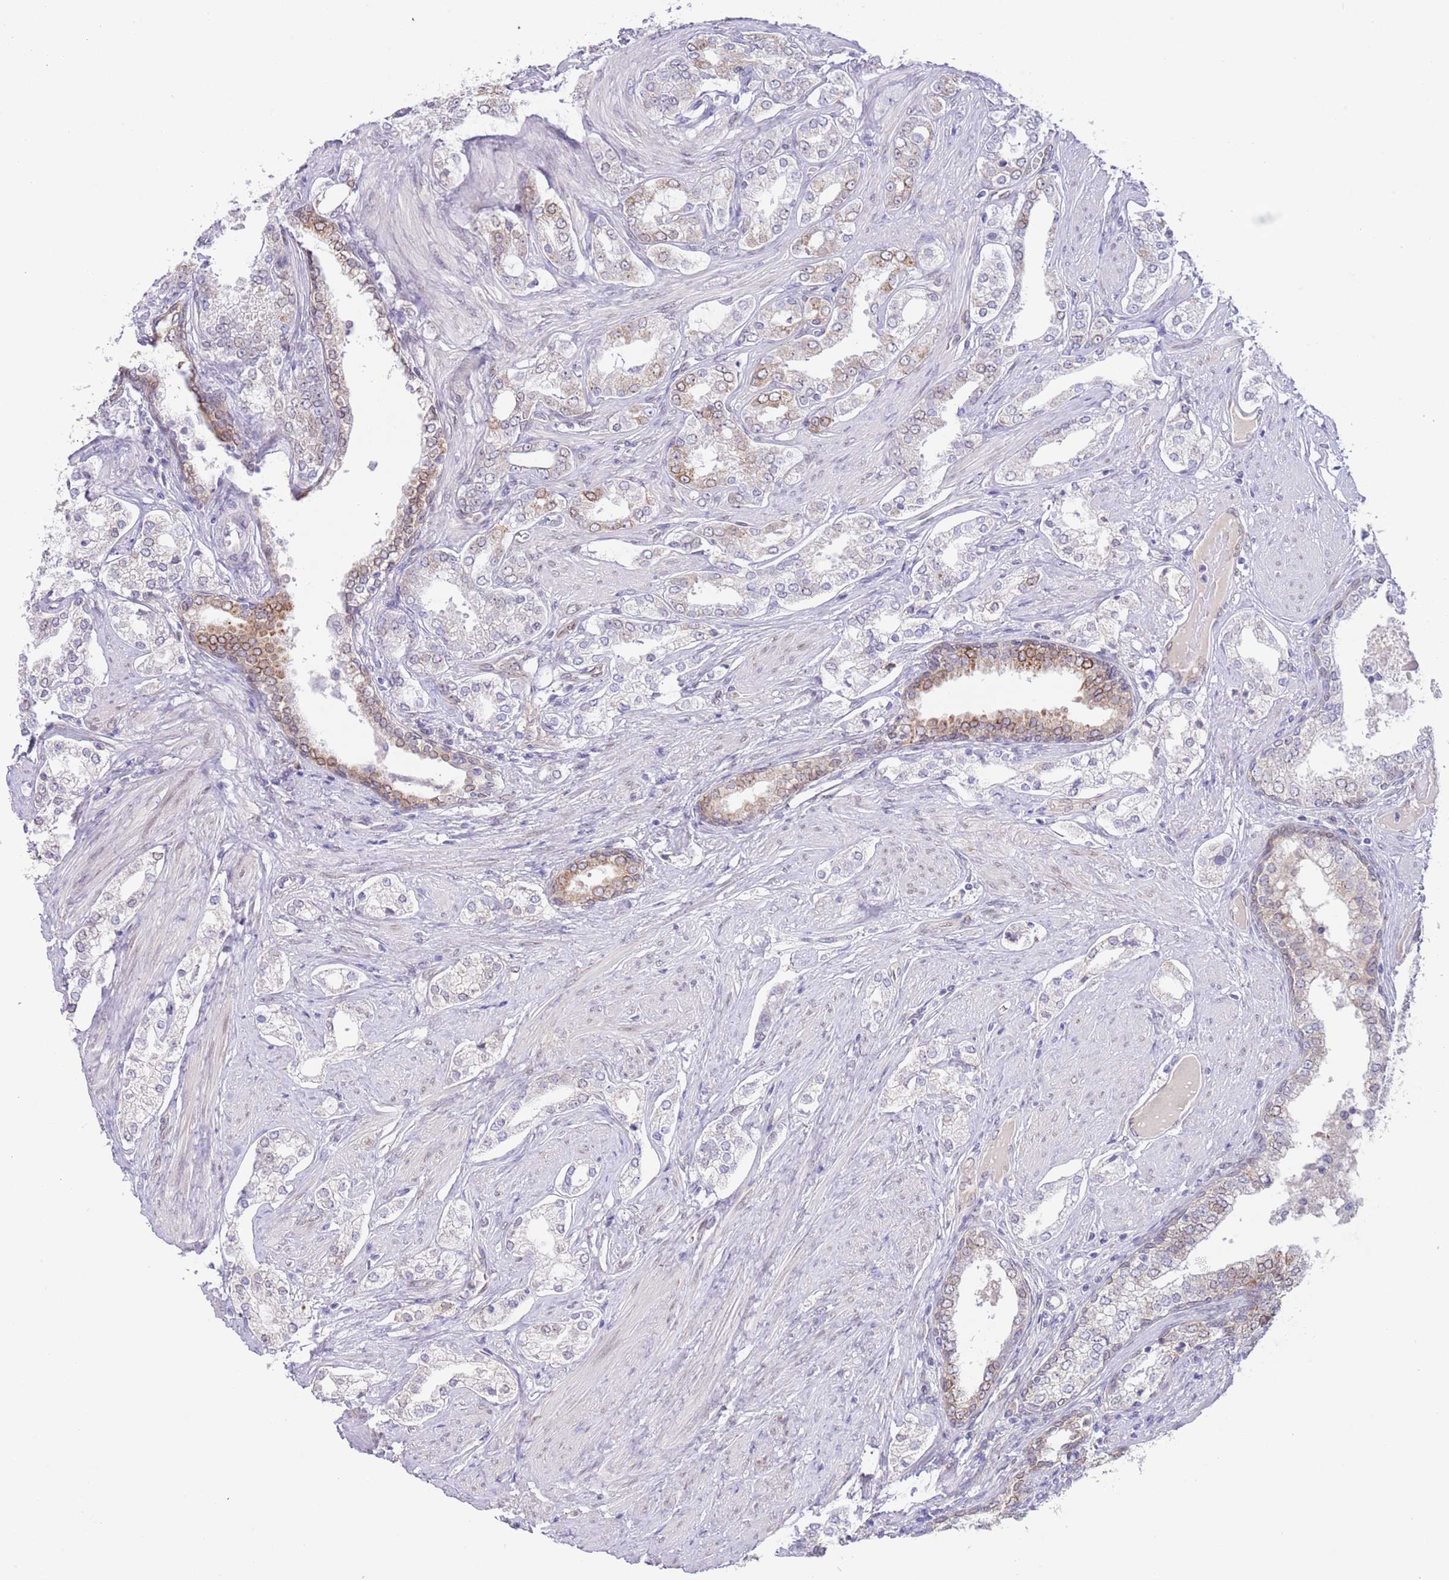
{"staining": {"intensity": "moderate", "quantity": "25%-75%", "location": "cytoplasmic/membranous"}, "tissue": "prostate cancer", "cell_type": "Tumor cells", "image_type": "cancer", "snomed": [{"axis": "morphology", "description": "Adenocarcinoma, High grade"}, {"axis": "topography", "description": "Prostate"}], "caption": "The immunohistochemical stain labels moderate cytoplasmic/membranous expression in tumor cells of prostate cancer (adenocarcinoma (high-grade)) tissue.", "gene": "EBPL", "patient": {"sex": "male", "age": 71}}